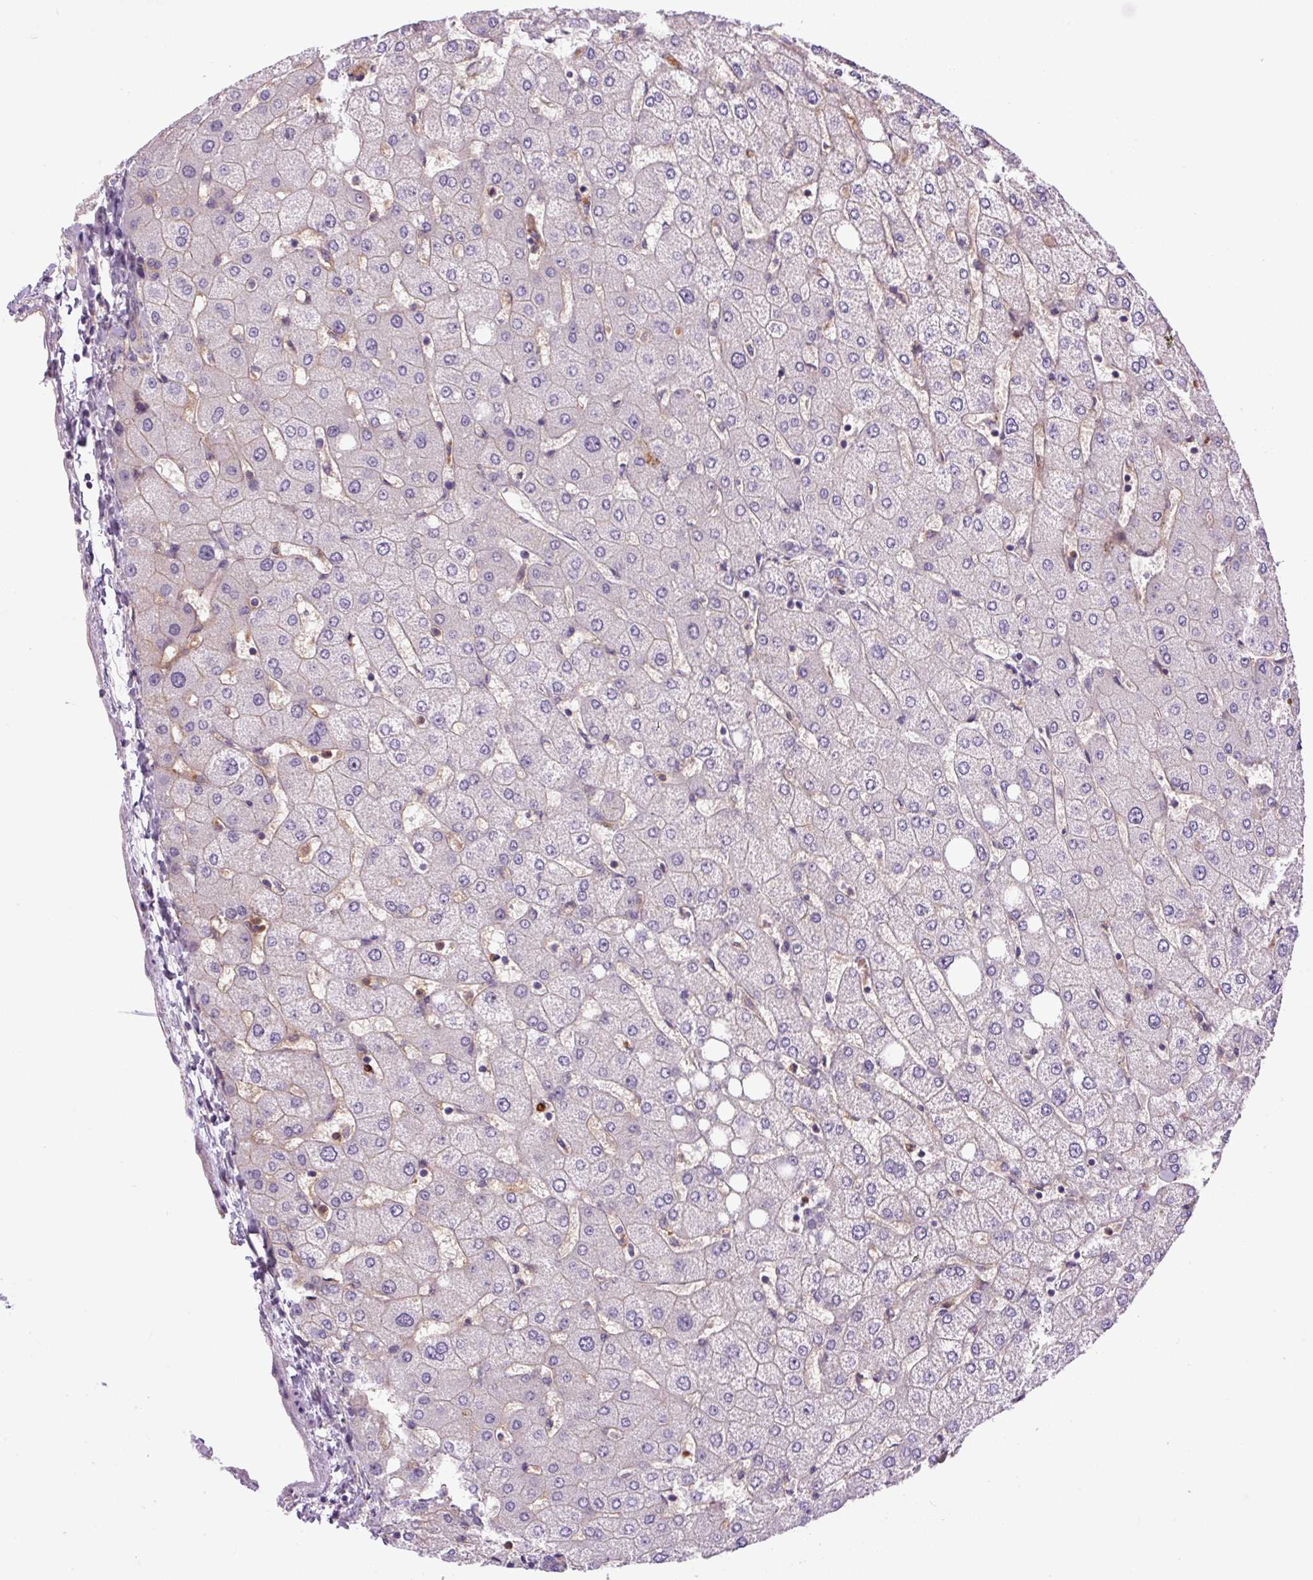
{"staining": {"intensity": "negative", "quantity": "none", "location": "none"}, "tissue": "liver", "cell_type": "Cholangiocytes", "image_type": "normal", "snomed": [{"axis": "morphology", "description": "Normal tissue, NOS"}, {"axis": "topography", "description": "Liver"}], "caption": "IHC of benign human liver reveals no positivity in cholangiocytes.", "gene": "KIFC1", "patient": {"sex": "female", "age": 54}}